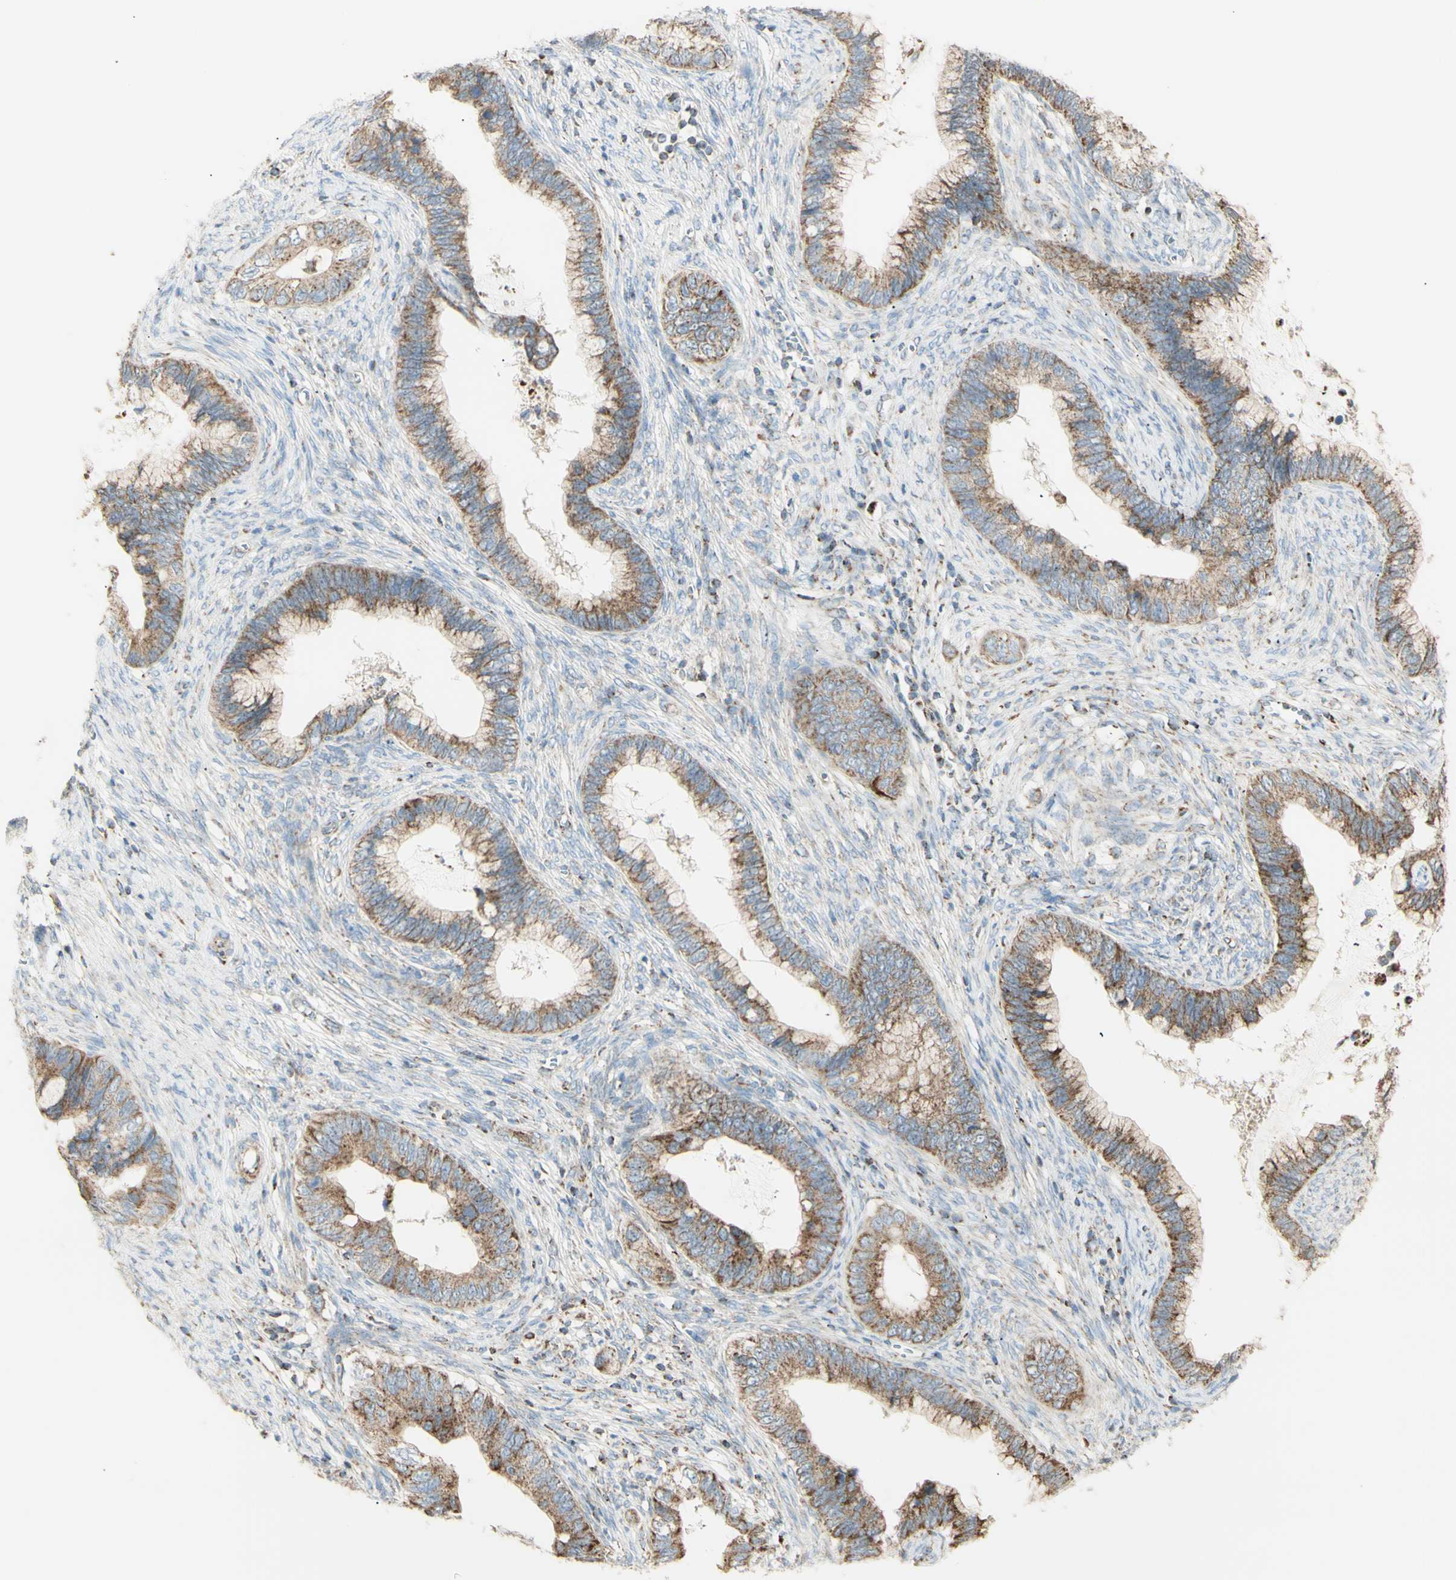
{"staining": {"intensity": "weak", "quantity": ">75%", "location": "cytoplasmic/membranous"}, "tissue": "cervical cancer", "cell_type": "Tumor cells", "image_type": "cancer", "snomed": [{"axis": "morphology", "description": "Adenocarcinoma, NOS"}, {"axis": "topography", "description": "Cervix"}], "caption": "Cervical adenocarcinoma stained with DAB (3,3'-diaminobenzidine) immunohistochemistry (IHC) displays low levels of weak cytoplasmic/membranous expression in about >75% of tumor cells.", "gene": "LETM1", "patient": {"sex": "female", "age": 44}}